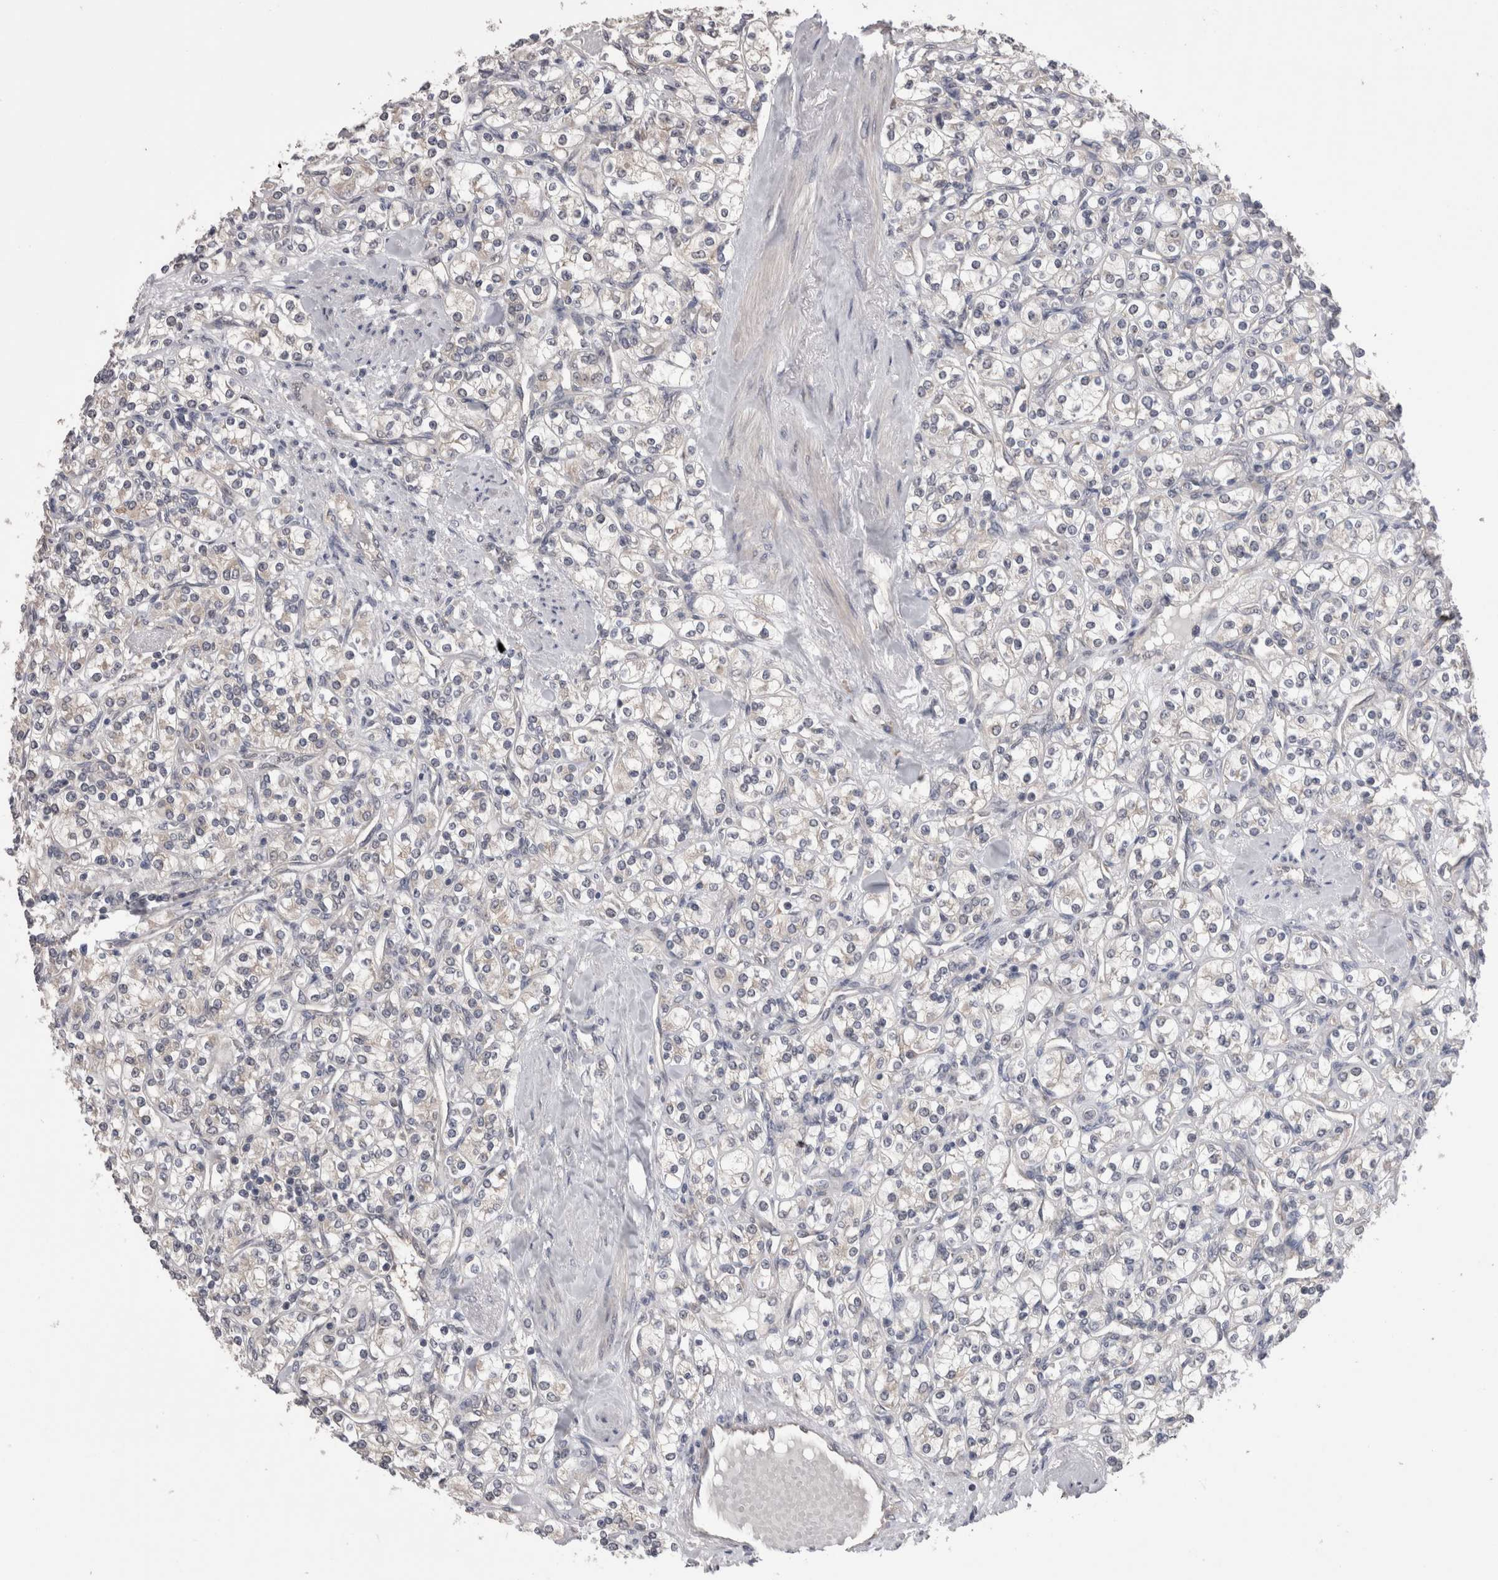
{"staining": {"intensity": "negative", "quantity": "none", "location": "none"}, "tissue": "renal cancer", "cell_type": "Tumor cells", "image_type": "cancer", "snomed": [{"axis": "morphology", "description": "Adenocarcinoma, NOS"}, {"axis": "topography", "description": "Kidney"}], "caption": "The photomicrograph displays no significant positivity in tumor cells of renal cancer.", "gene": "DCTN6", "patient": {"sex": "male", "age": 77}}